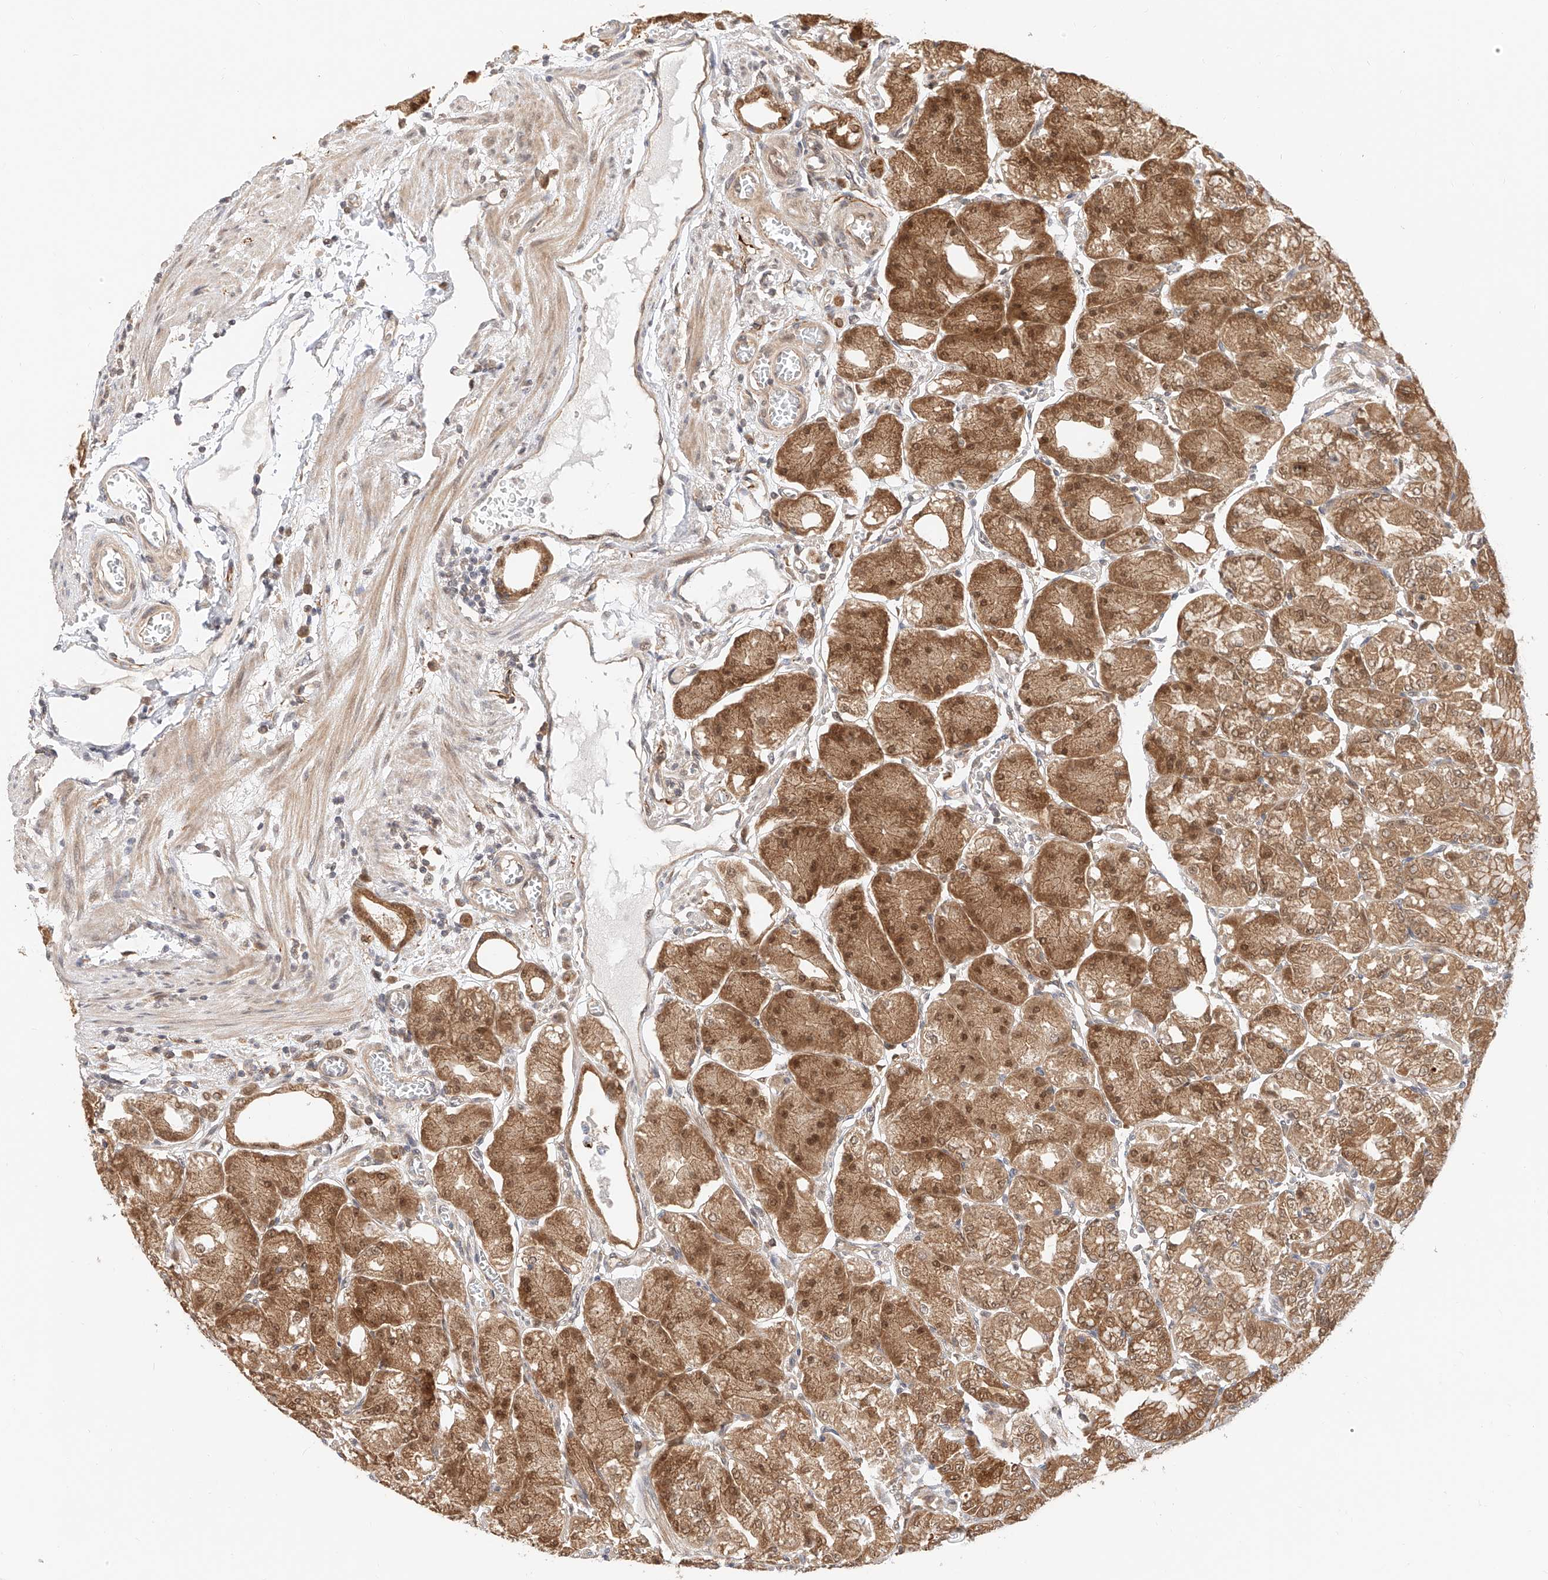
{"staining": {"intensity": "moderate", "quantity": ">75%", "location": "cytoplasmic/membranous,nuclear"}, "tissue": "stomach", "cell_type": "Glandular cells", "image_type": "normal", "snomed": [{"axis": "morphology", "description": "Normal tissue, NOS"}, {"axis": "topography", "description": "Stomach, lower"}], "caption": "IHC (DAB) staining of normal stomach displays moderate cytoplasmic/membranous,nuclear protein staining in about >75% of glandular cells.", "gene": "EIF4H", "patient": {"sex": "male", "age": 71}}